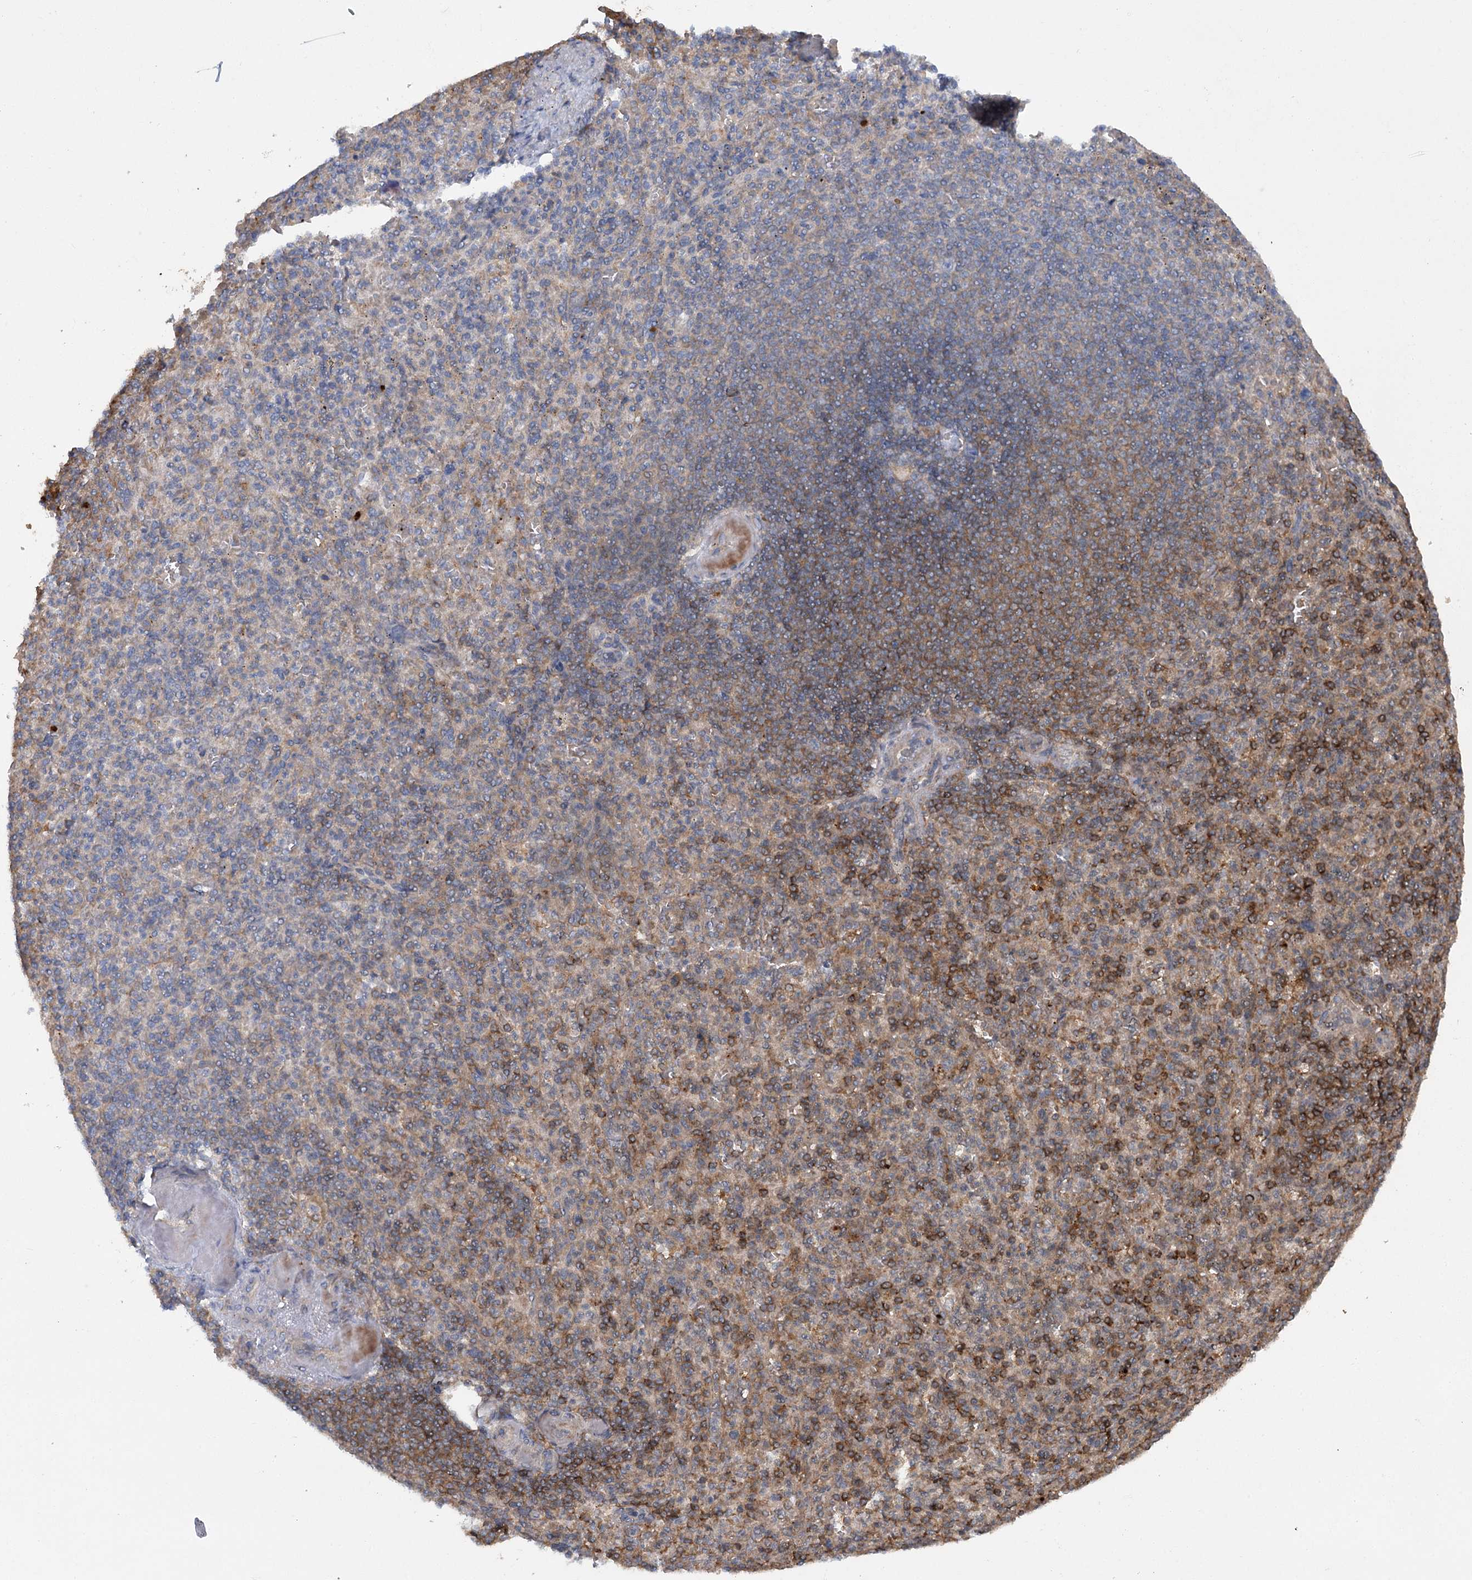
{"staining": {"intensity": "strong", "quantity": "25%-75%", "location": "cytoplasmic/membranous"}, "tissue": "spleen", "cell_type": "Cells in red pulp", "image_type": "normal", "snomed": [{"axis": "morphology", "description": "Normal tissue, NOS"}, {"axis": "topography", "description": "Spleen"}], "caption": "Immunohistochemical staining of unremarkable human spleen reveals strong cytoplasmic/membranous protein staining in about 25%-75% of cells in red pulp.", "gene": "C12orf4", "patient": {"sex": "female", "age": 74}}